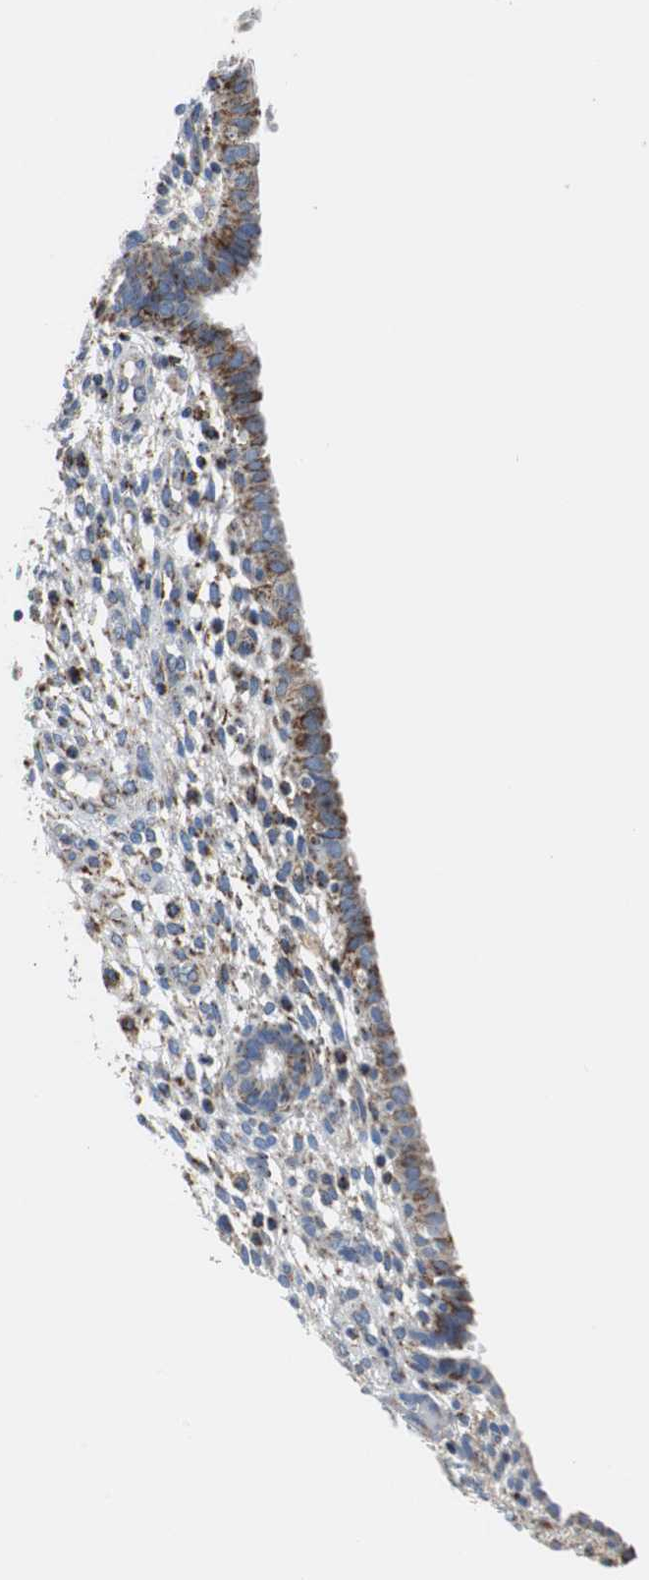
{"staining": {"intensity": "strong", "quantity": ">75%", "location": "cytoplasmic/membranous"}, "tissue": "endometrium", "cell_type": "Cells in endometrial stroma", "image_type": "normal", "snomed": [{"axis": "morphology", "description": "Normal tissue, NOS"}, {"axis": "topography", "description": "Endometrium"}], "caption": "Immunohistochemistry of normal human endometrium displays high levels of strong cytoplasmic/membranous positivity in about >75% of cells in endometrial stroma. Using DAB (brown) and hematoxylin (blue) stains, captured at high magnification using brightfield microscopy.", "gene": "C1QTNF7", "patient": {"sex": "female", "age": 72}}